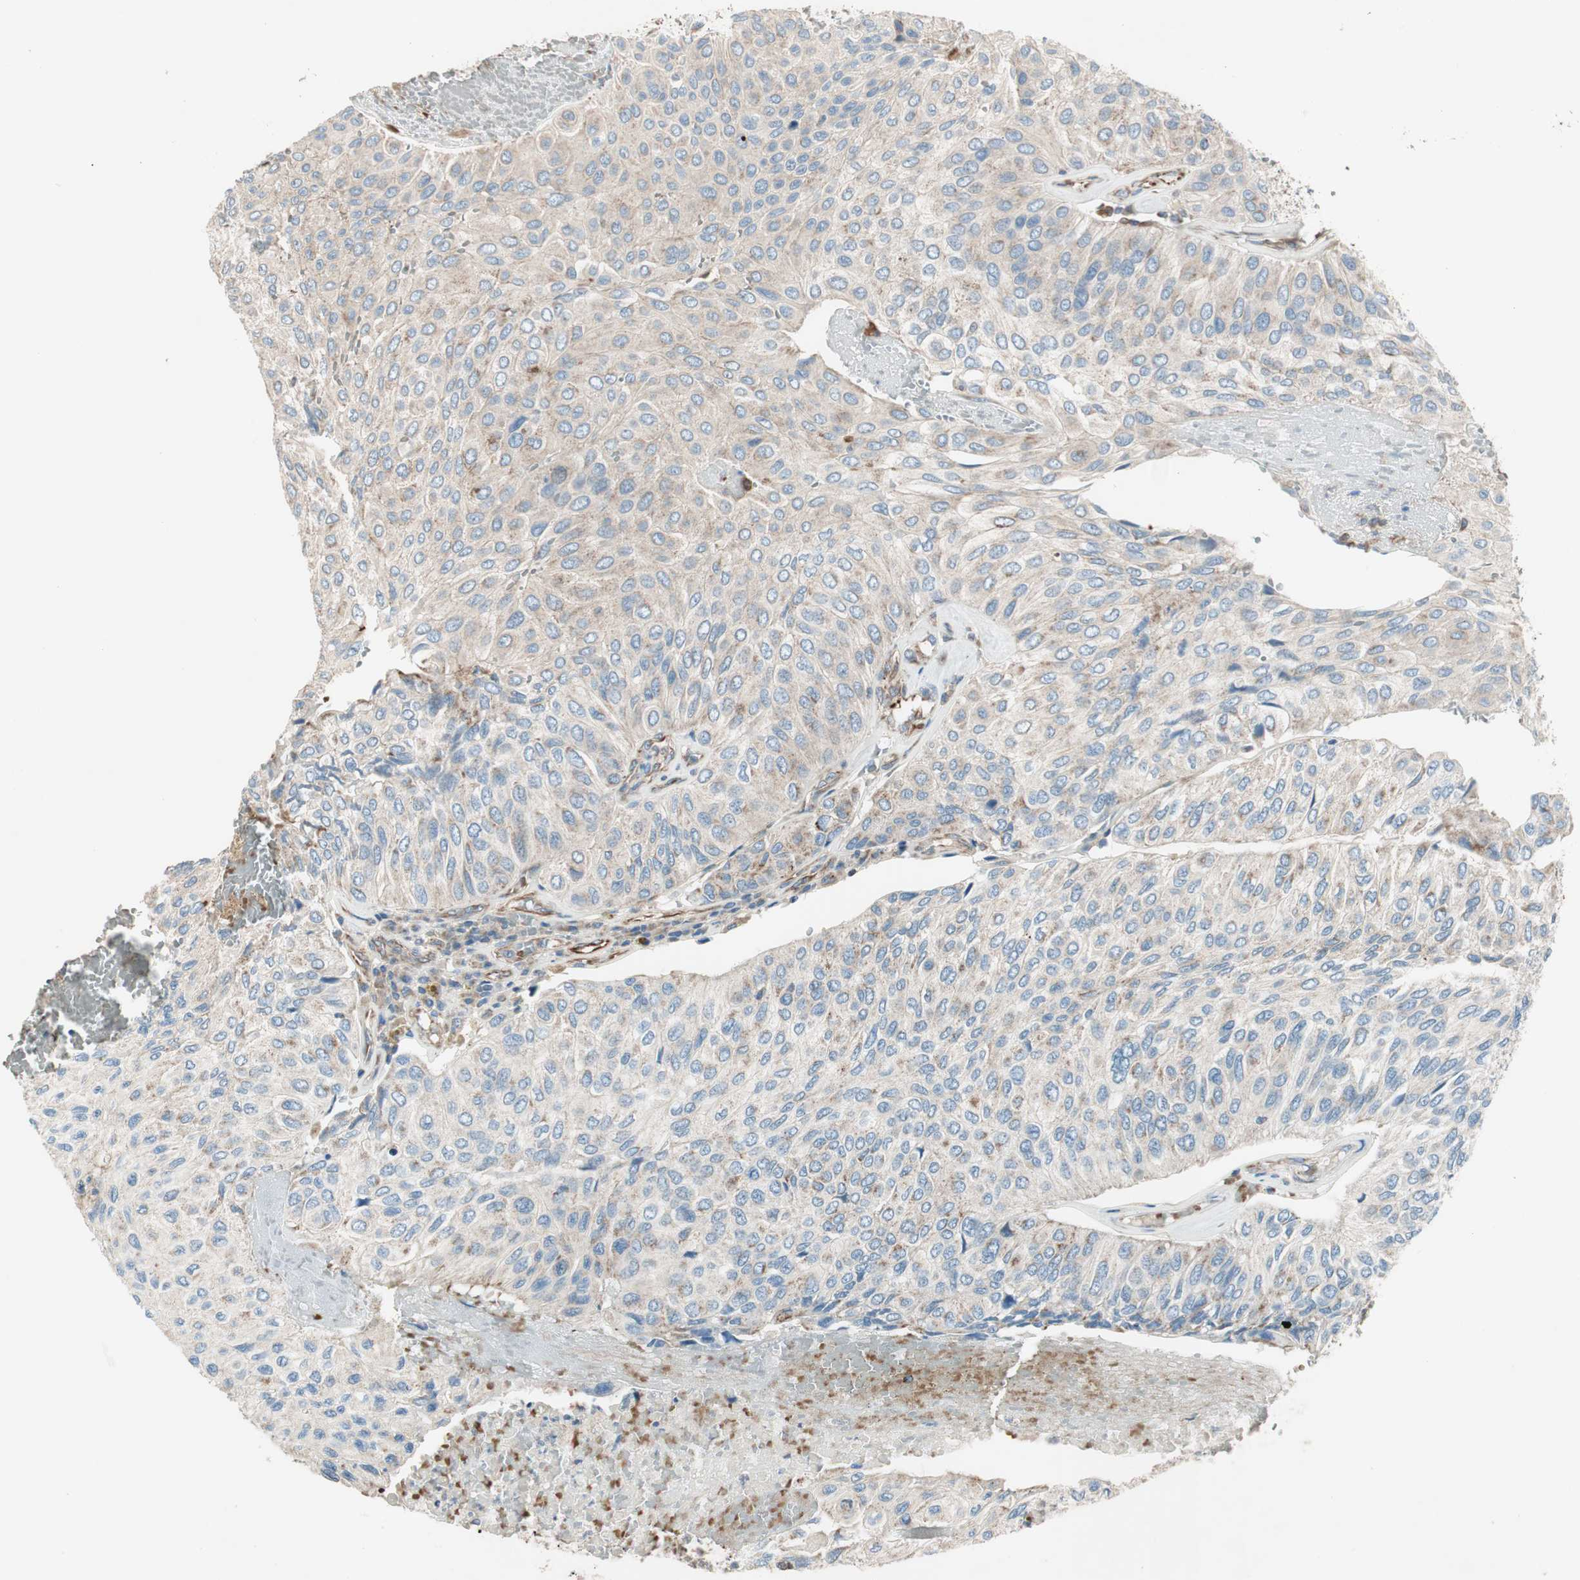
{"staining": {"intensity": "weak", "quantity": "25%-75%", "location": "cytoplasmic/membranous"}, "tissue": "urothelial cancer", "cell_type": "Tumor cells", "image_type": "cancer", "snomed": [{"axis": "morphology", "description": "Urothelial carcinoma, High grade"}, {"axis": "topography", "description": "Urinary bladder"}], "caption": "Protein analysis of high-grade urothelial carcinoma tissue shows weak cytoplasmic/membranous expression in about 25%-75% of tumor cells.", "gene": "SRCIN1", "patient": {"sex": "male", "age": 66}}